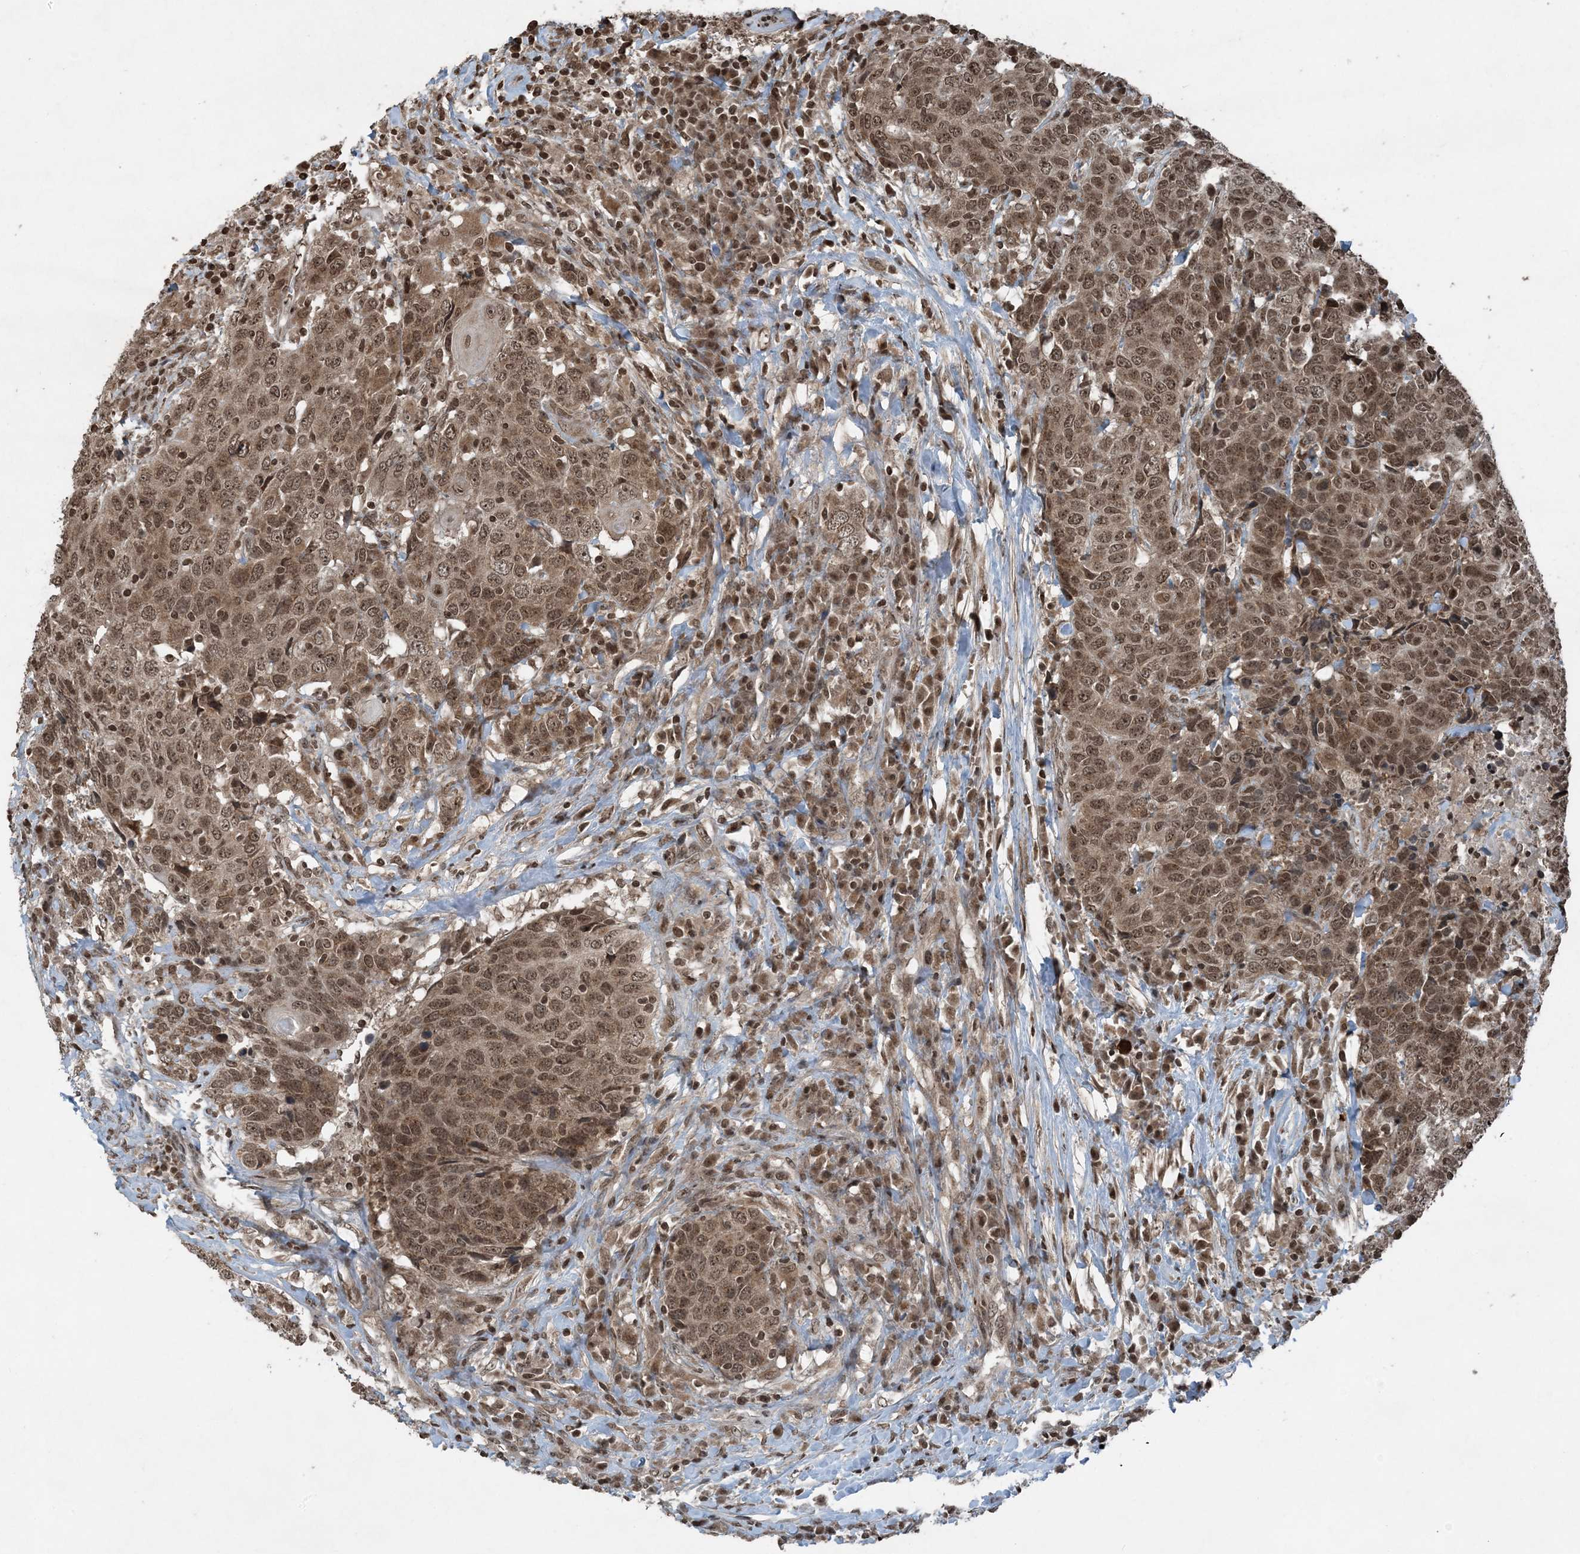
{"staining": {"intensity": "moderate", "quantity": ">75%", "location": "nuclear"}, "tissue": "head and neck cancer", "cell_type": "Tumor cells", "image_type": "cancer", "snomed": [{"axis": "morphology", "description": "Squamous cell carcinoma, NOS"}, {"axis": "topography", "description": "Head-Neck"}], "caption": "High-power microscopy captured an IHC image of head and neck cancer, revealing moderate nuclear staining in about >75% of tumor cells.", "gene": "ZFAND2B", "patient": {"sex": "male", "age": 66}}